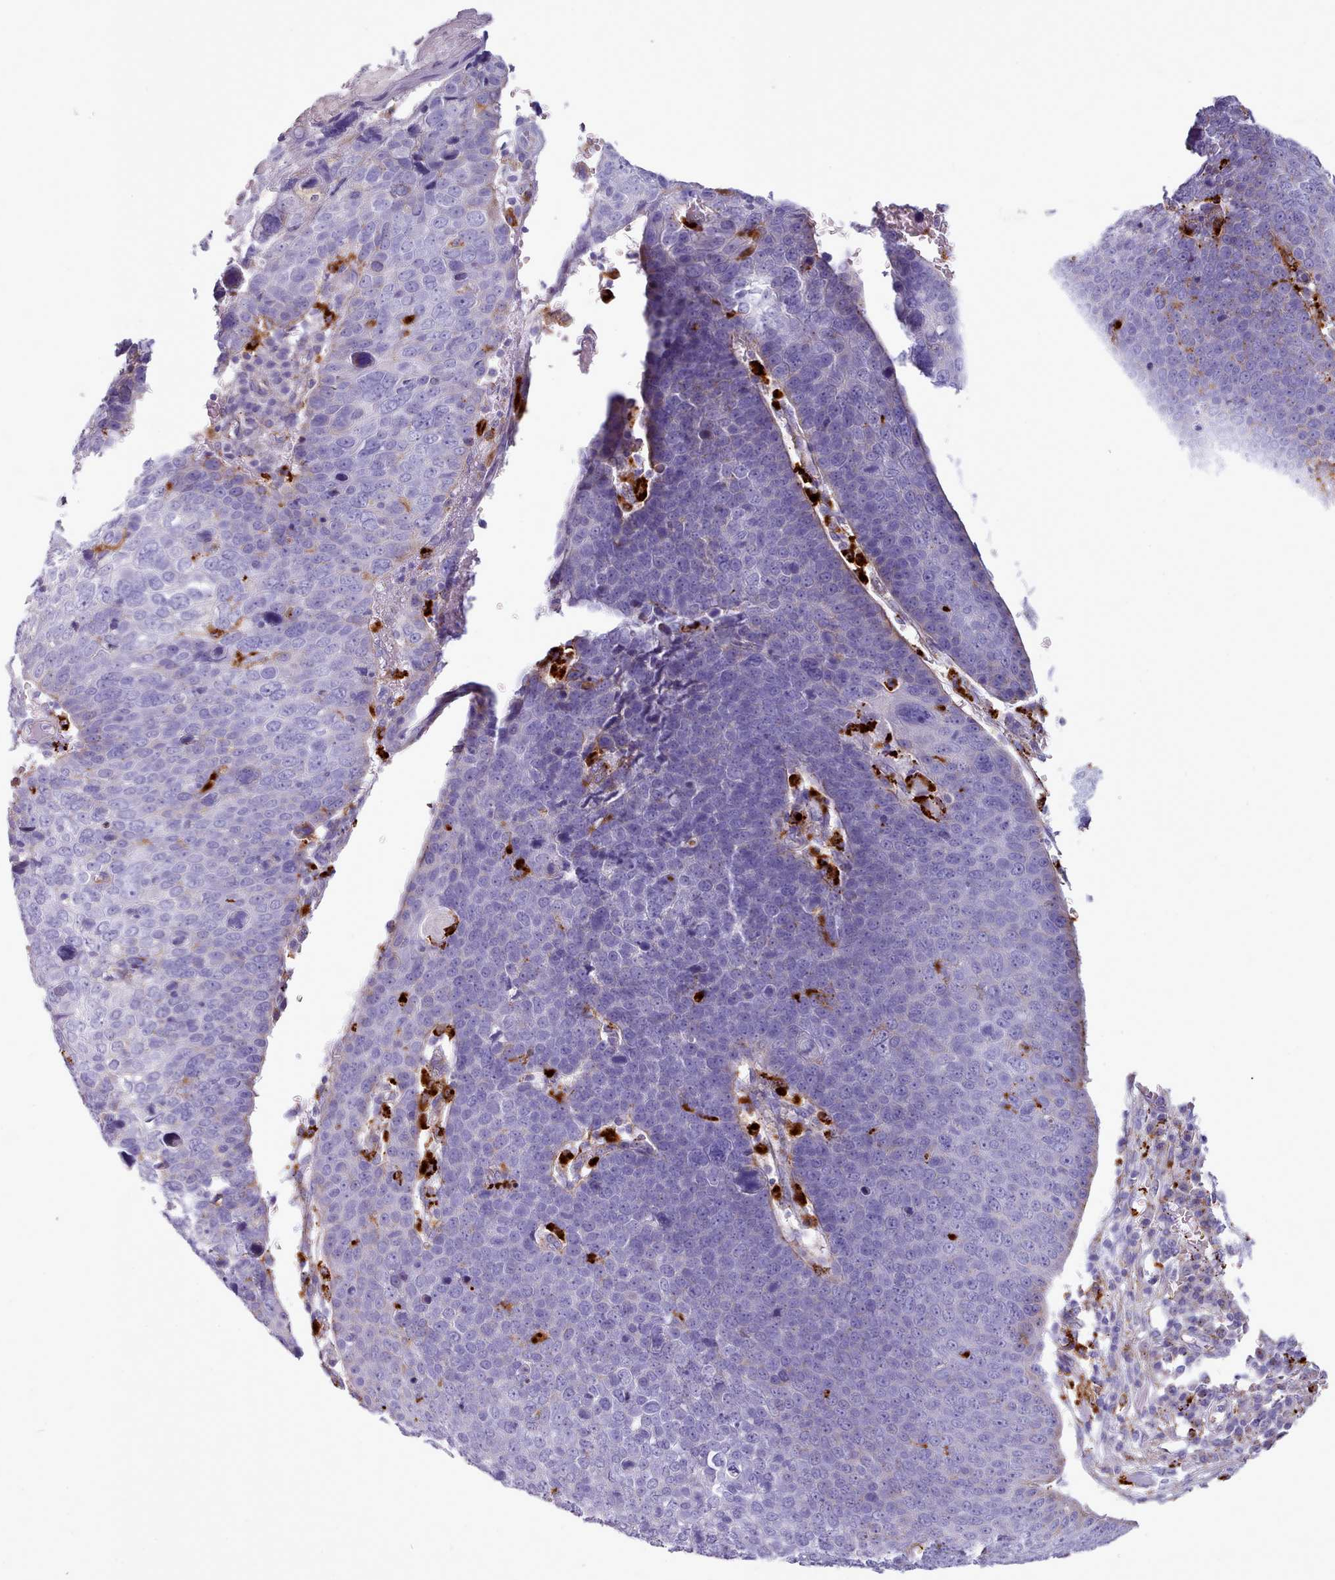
{"staining": {"intensity": "negative", "quantity": "none", "location": "none"}, "tissue": "skin cancer", "cell_type": "Tumor cells", "image_type": "cancer", "snomed": [{"axis": "morphology", "description": "Squamous cell carcinoma, NOS"}, {"axis": "topography", "description": "Skin"}], "caption": "Tumor cells show no significant expression in squamous cell carcinoma (skin).", "gene": "GAA", "patient": {"sex": "male", "age": 71}}